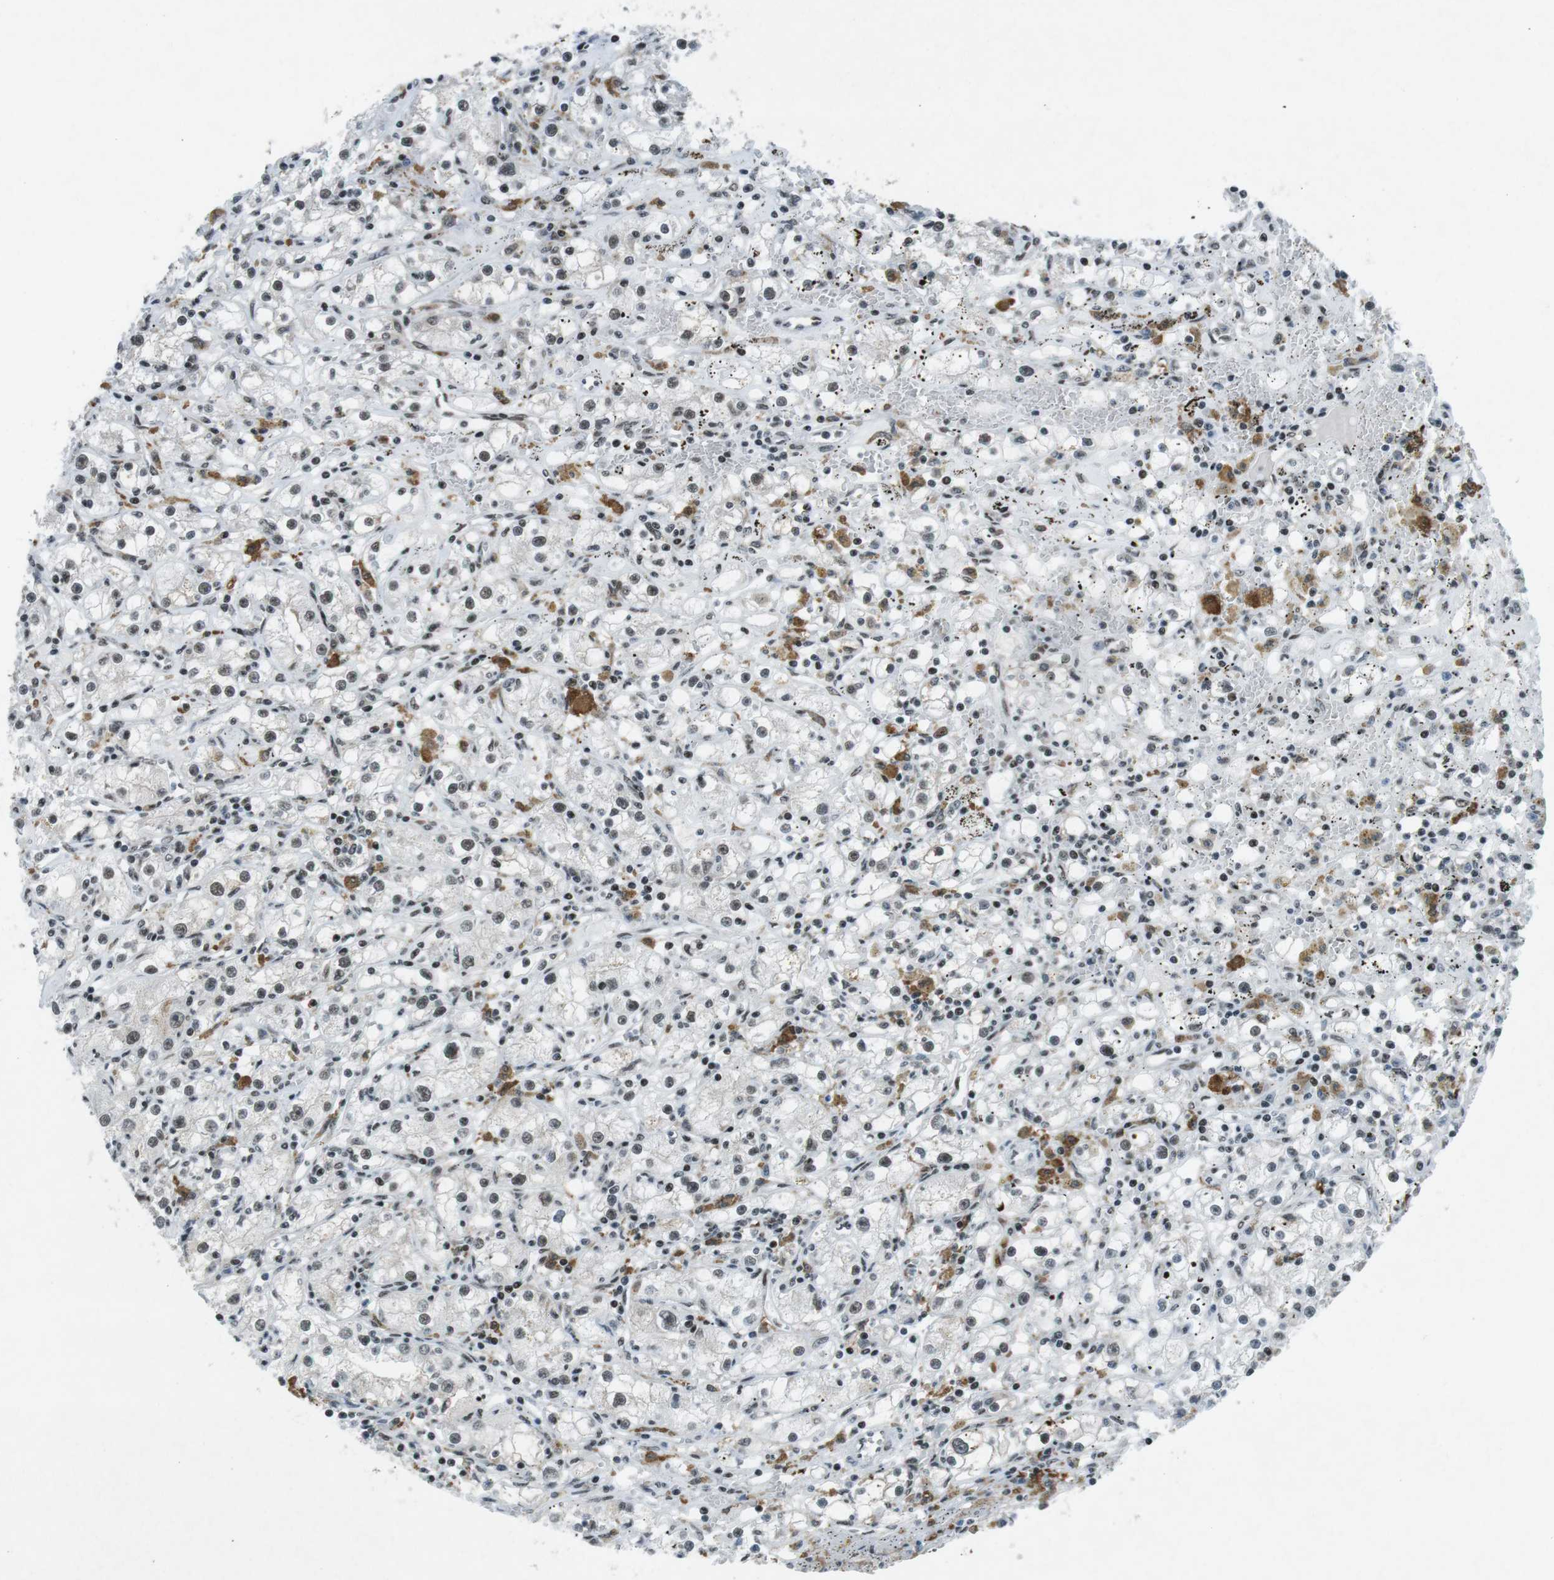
{"staining": {"intensity": "moderate", "quantity": "25%-75%", "location": "nuclear"}, "tissue": "renal cancer", "cell_type": "Tumor cells", "image_type": "cancer", "snomed": [{"axis": "morphology", "description": "Adenocarcinoma, NOS"}, {"axis": "topography", "description": "Kidney"}], "caption": "An immunohistochemistry micrograph of neoplastic tissue is shown. Protein staining in brown shows moderate nuclear positivity in renal adenocarcinoma within tumor cells.", "gene": "TAF1", "patient": {"sex": "male", "age": 56}}